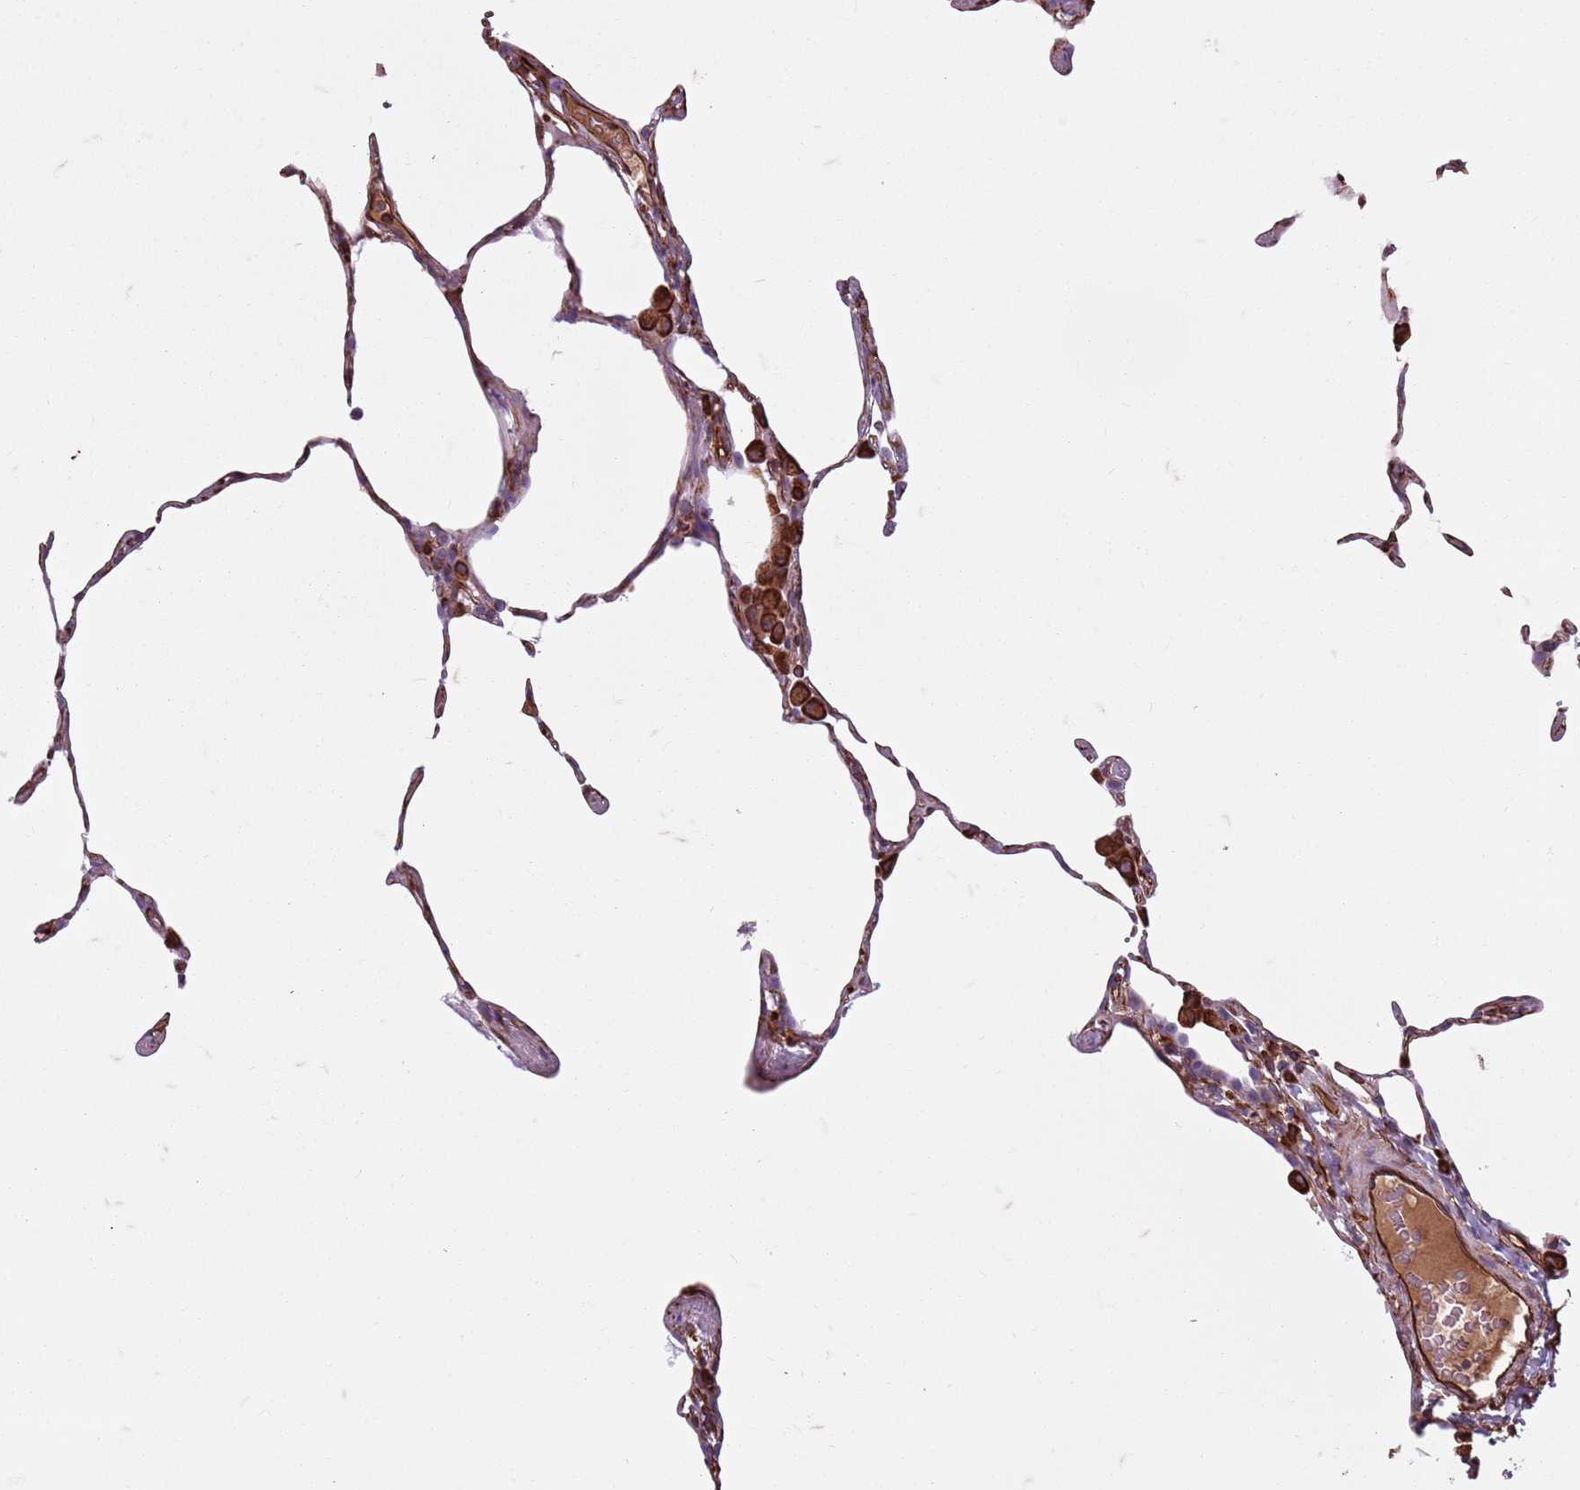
{"staining": {"intensity": "negative", "quantity": "none", "location": "none"}, "tissue": "lung", "cell_type": "Alveolar cells", "image_type": "normal", "snomed": [{"axis": "morphology", "description": "Normal tissue, NOS"}, {"axis": "topography", "description": "Lung"}], "caption": "Immunohistochemistry micrograph of unremarkable lung: human lung stained with DAB reveals no significant protein positivity in alveolar cells.", "gene": "TAS2R38", "patient": {"sex": "female", "age": 57}}